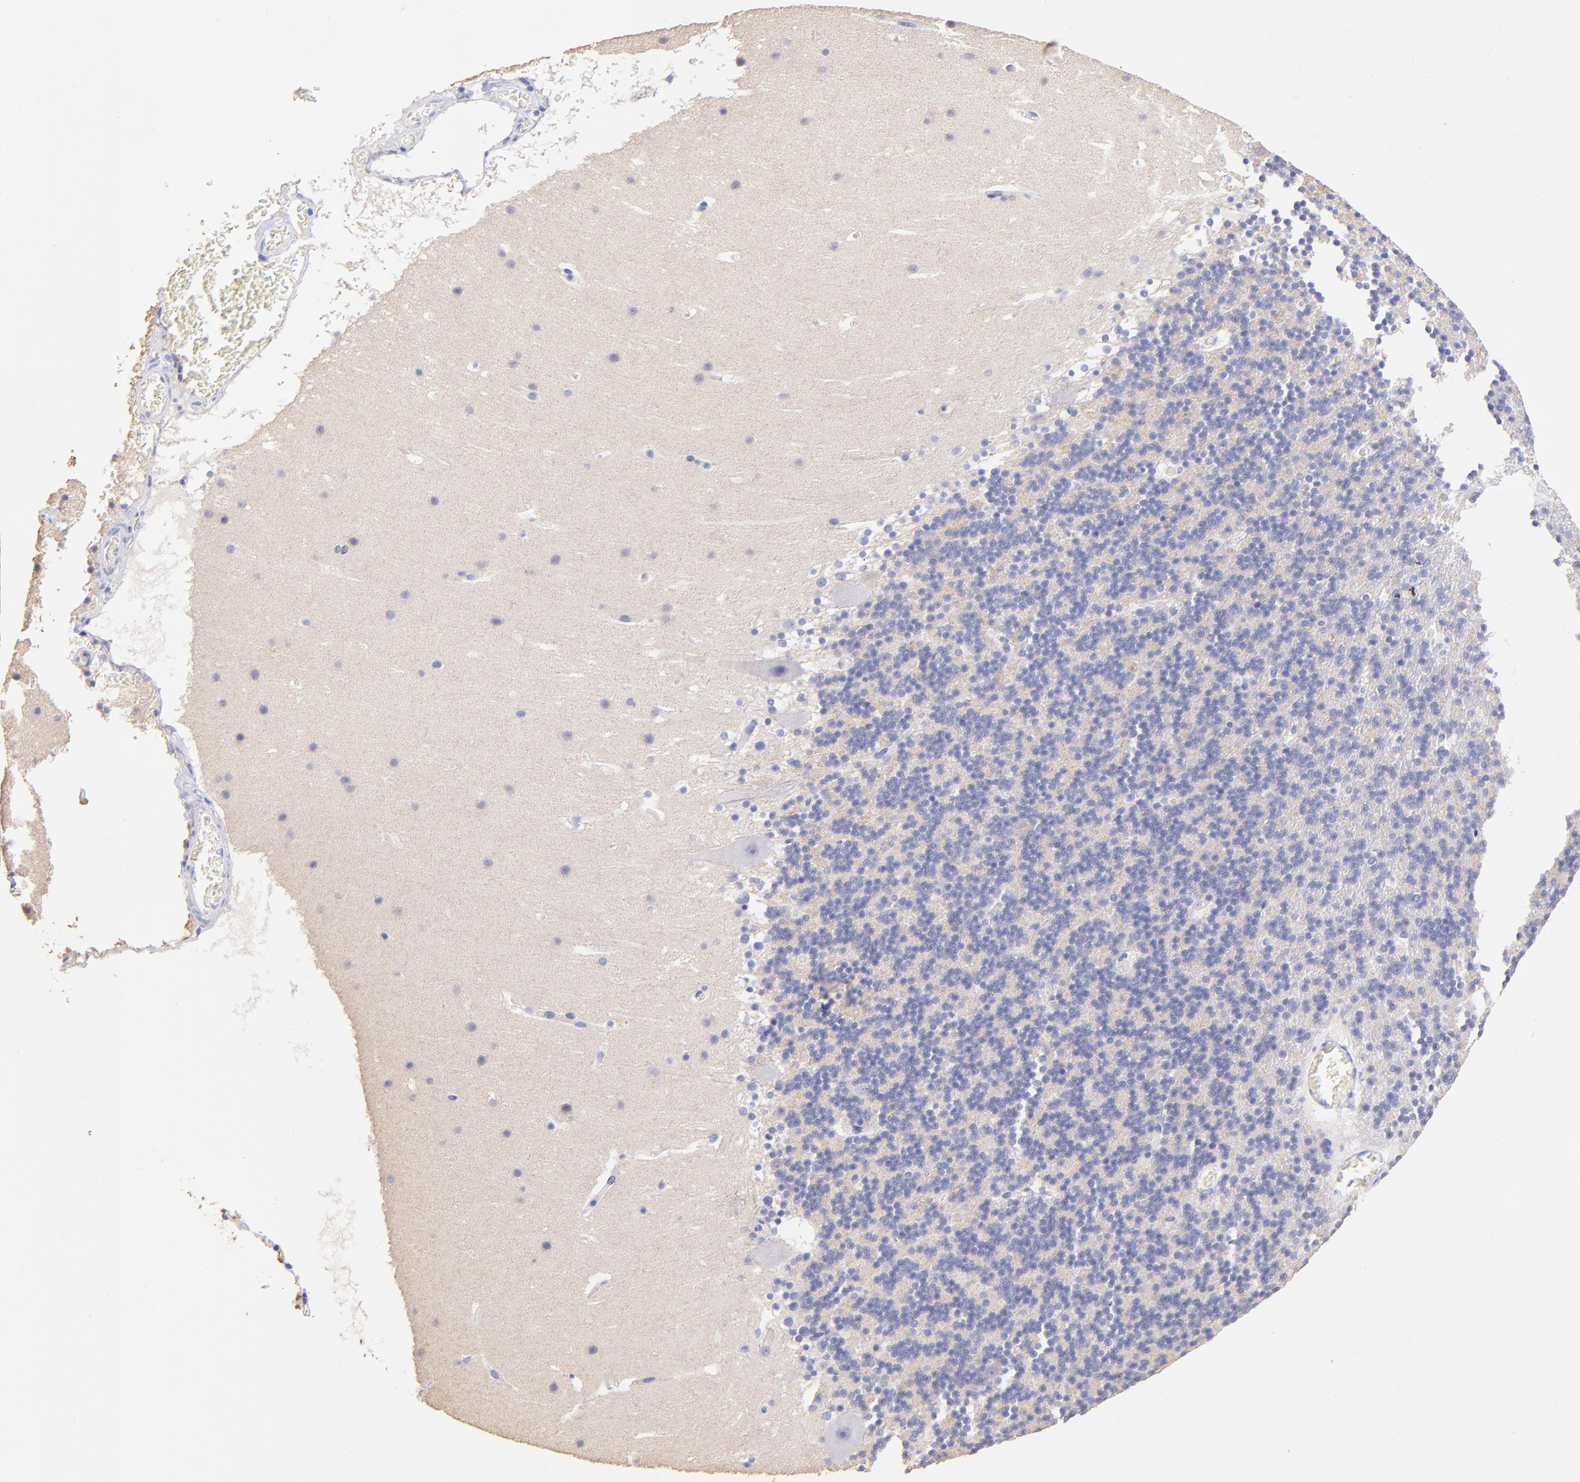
{"staining": {"intensity": "negative", "quantity": "none", "location": "none"}, "tissue": "cerebellum", "cell_type": "Cells in granular layer", "image_type": "normal", "snomed": [{"axis": "morphology", "description": "Normal tissue, NOS"}, {"axis": "topography", "description": "Cerebellum"}], "caption": "Cells in granular layer show no significant staining in benign cerebellum.", "gene": "RAB3B", "patient": {"sex": "male", "age": 45}}